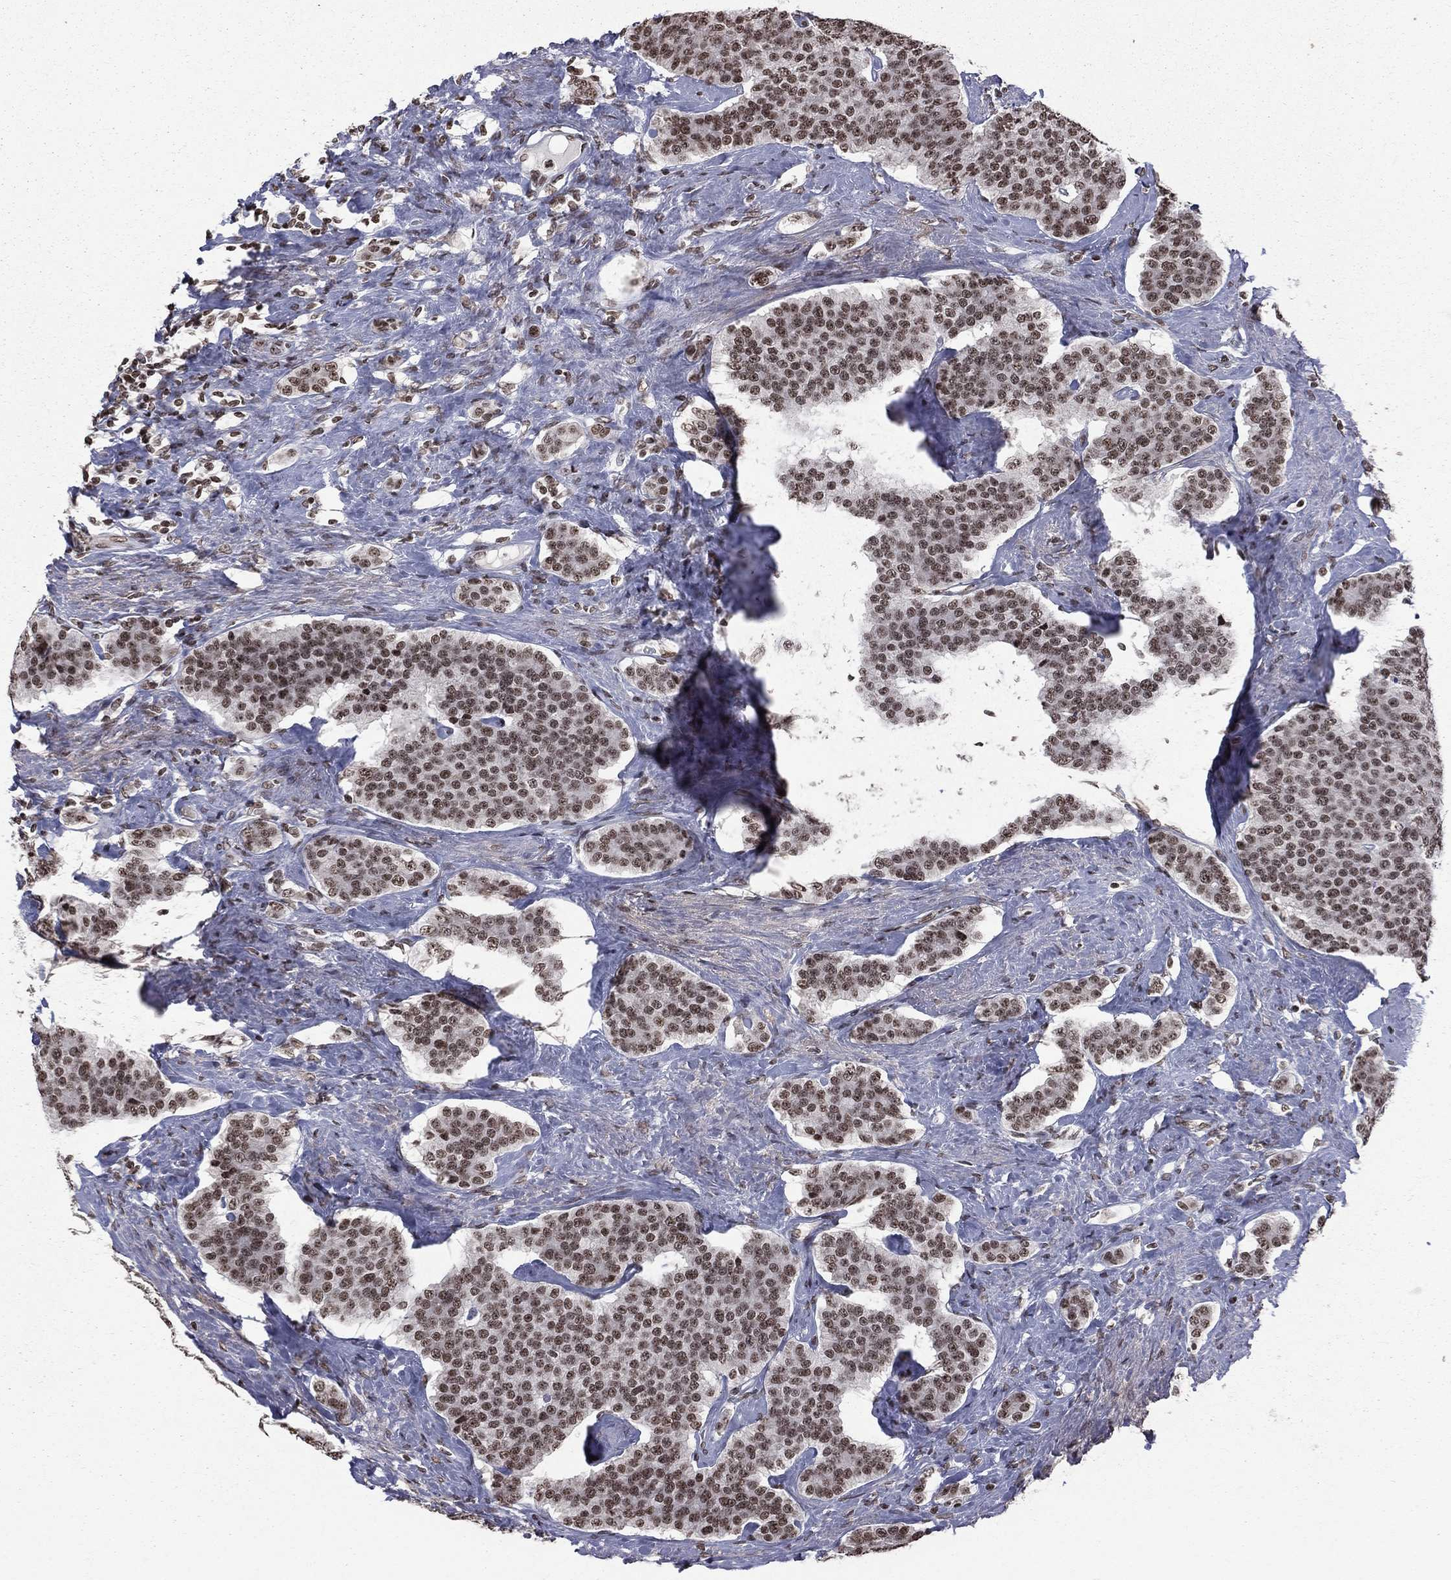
{"staining": {"intensity": "strong", "quantity": ">75%", "location": "nuclear"}, "tissue": "carcinoid", "cell_type": "Tumor cells", "image_type": "cancer", "snomed": [{"axis": "morphology", "description": "Carcinoid, malignant, NOS"}, {"axis": "topography", "description": "Small intestine"}], "caption": "Immunohistochemical staining of carcinoid (malignant) demonstrates high levels of strong nuclear protein positivity in about >75% of tumor cells.", "gene": "RFX7", "patient": {"sex": "female", "age": 58}}